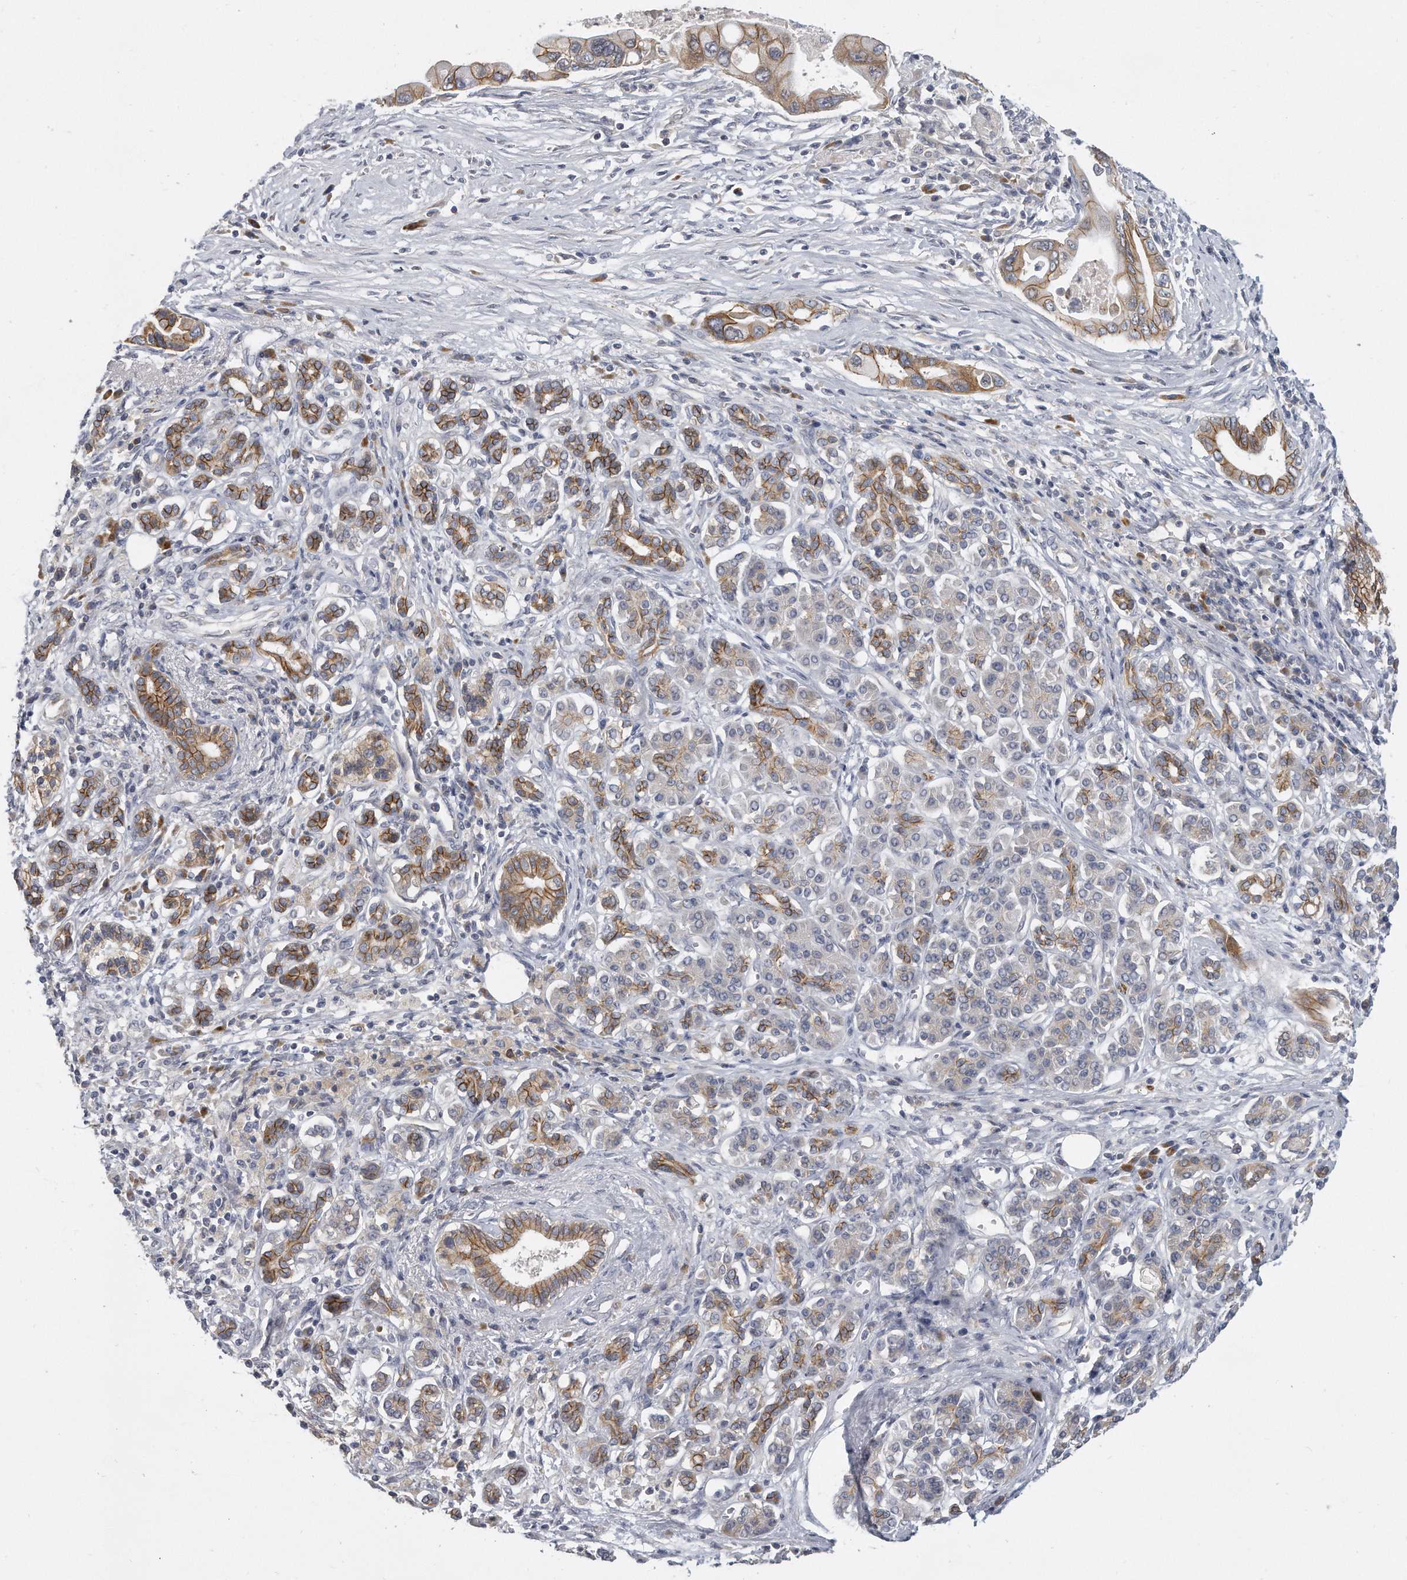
{"staining": {"intensity": "moderate", "quantity": ">75%", "location": "cytoplasmic/membranous"}, "tissue": "pancreatic cancer", "cell_type": "Tumor cells", "image_type": "cancer", "snomed": [{"axis": "morphology", "description": "Adenocarcinoma, NOS"}, {"axis": "topography", "description": "Pancreas"}], "caption": "IHC of human pancreatic cancer reveals medium levels of moderate cytoplasmic/membranous expression in approximately >75% of tumor cells.", "gene": "PLEKHA6", "patient": {"sex": "male", "age": 78}}